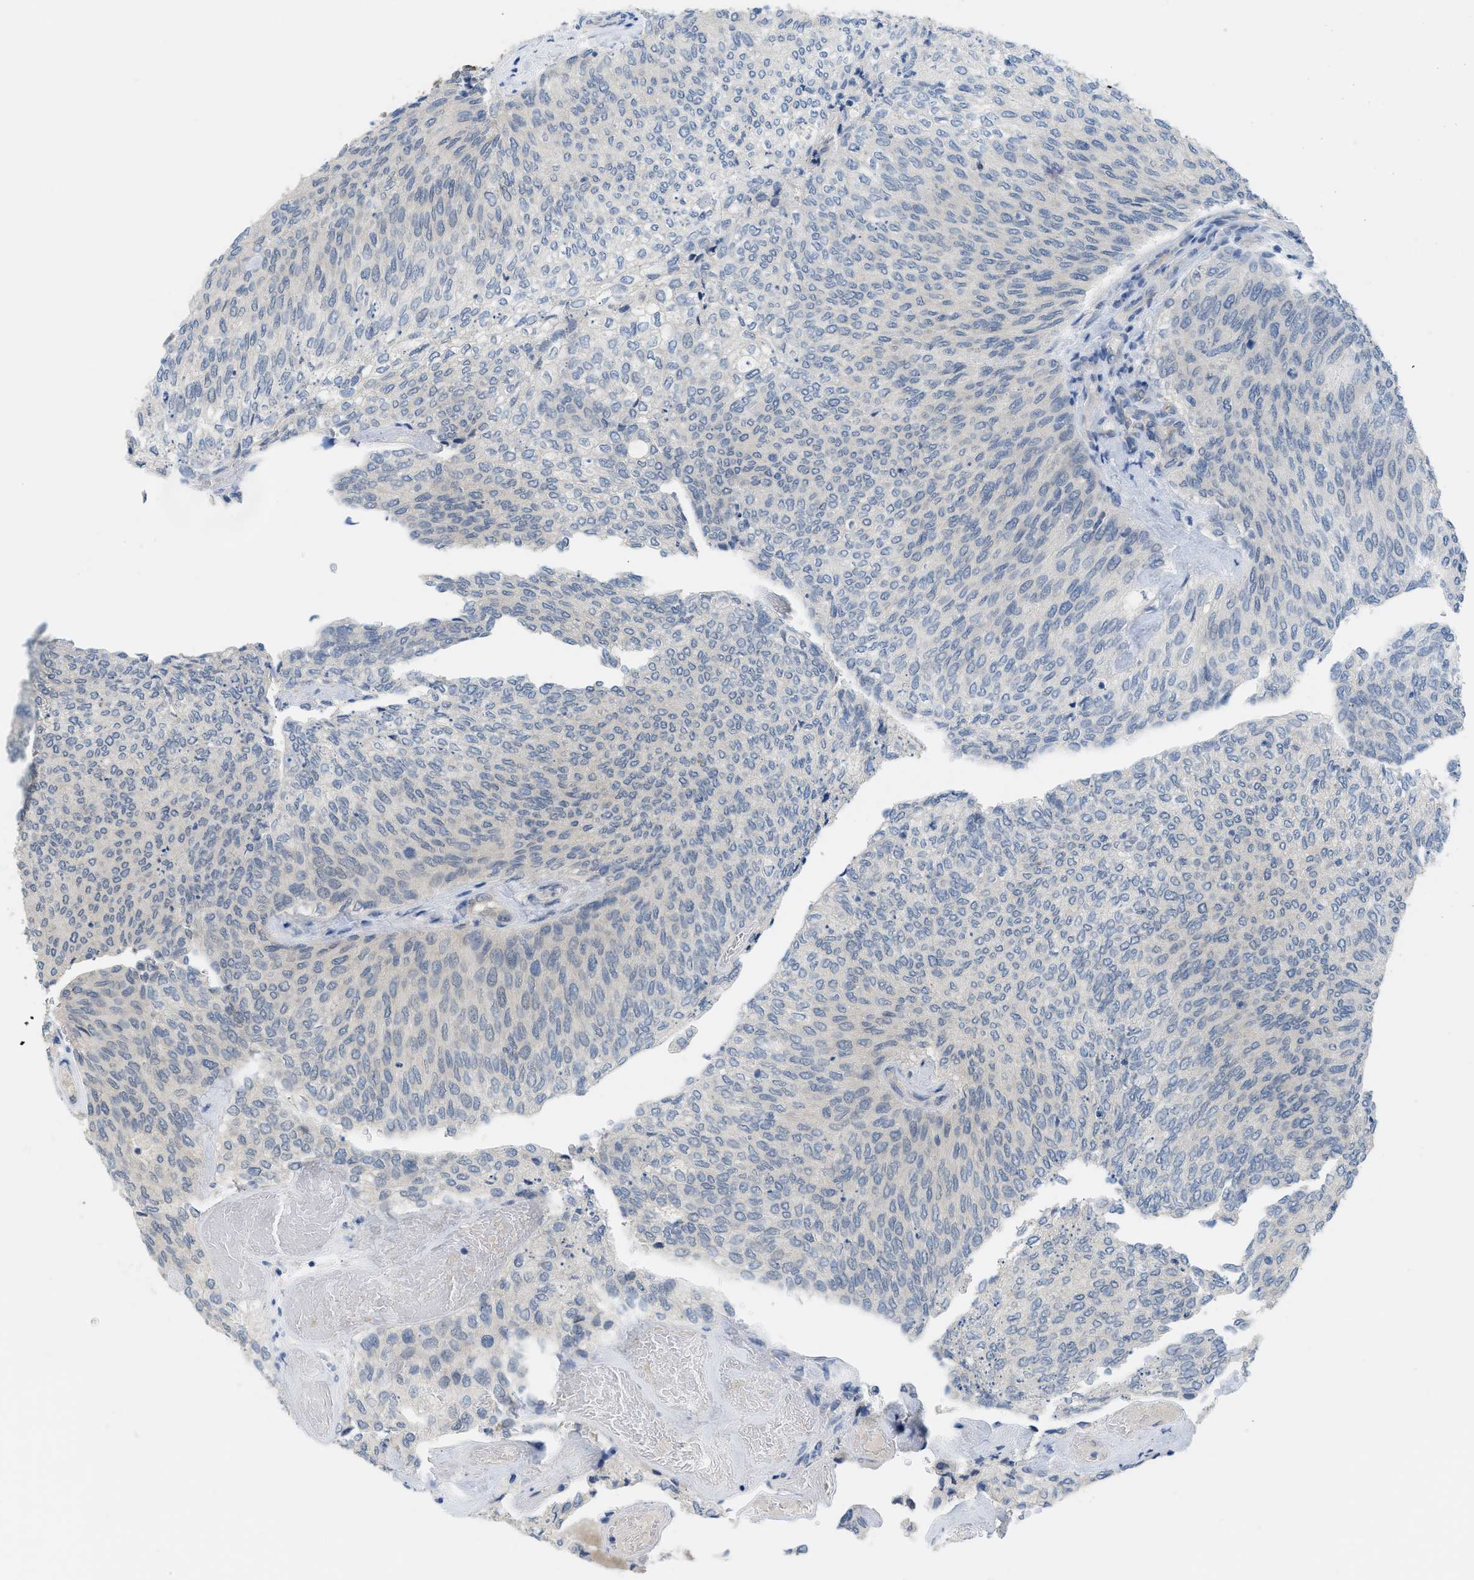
{"staining": {"intensity": "negative", "quantity": "none", "location": "none"}, "tissue": "urothelial cancer", "cell_type": "Tumor cells", "image_type": "cancer", "snomed": [{"axis": "morphology", "description": "Urothelial carcinoma, Low grade"}, {"axis": "topography", "description": "Urinary bladder"}], "caption": "Tumor cells are negative for brown protein staining in urothelial carcinoma (low-grade).", "gene": "TNFAIP1", "patient": {"sex": "female", "age": 79}}